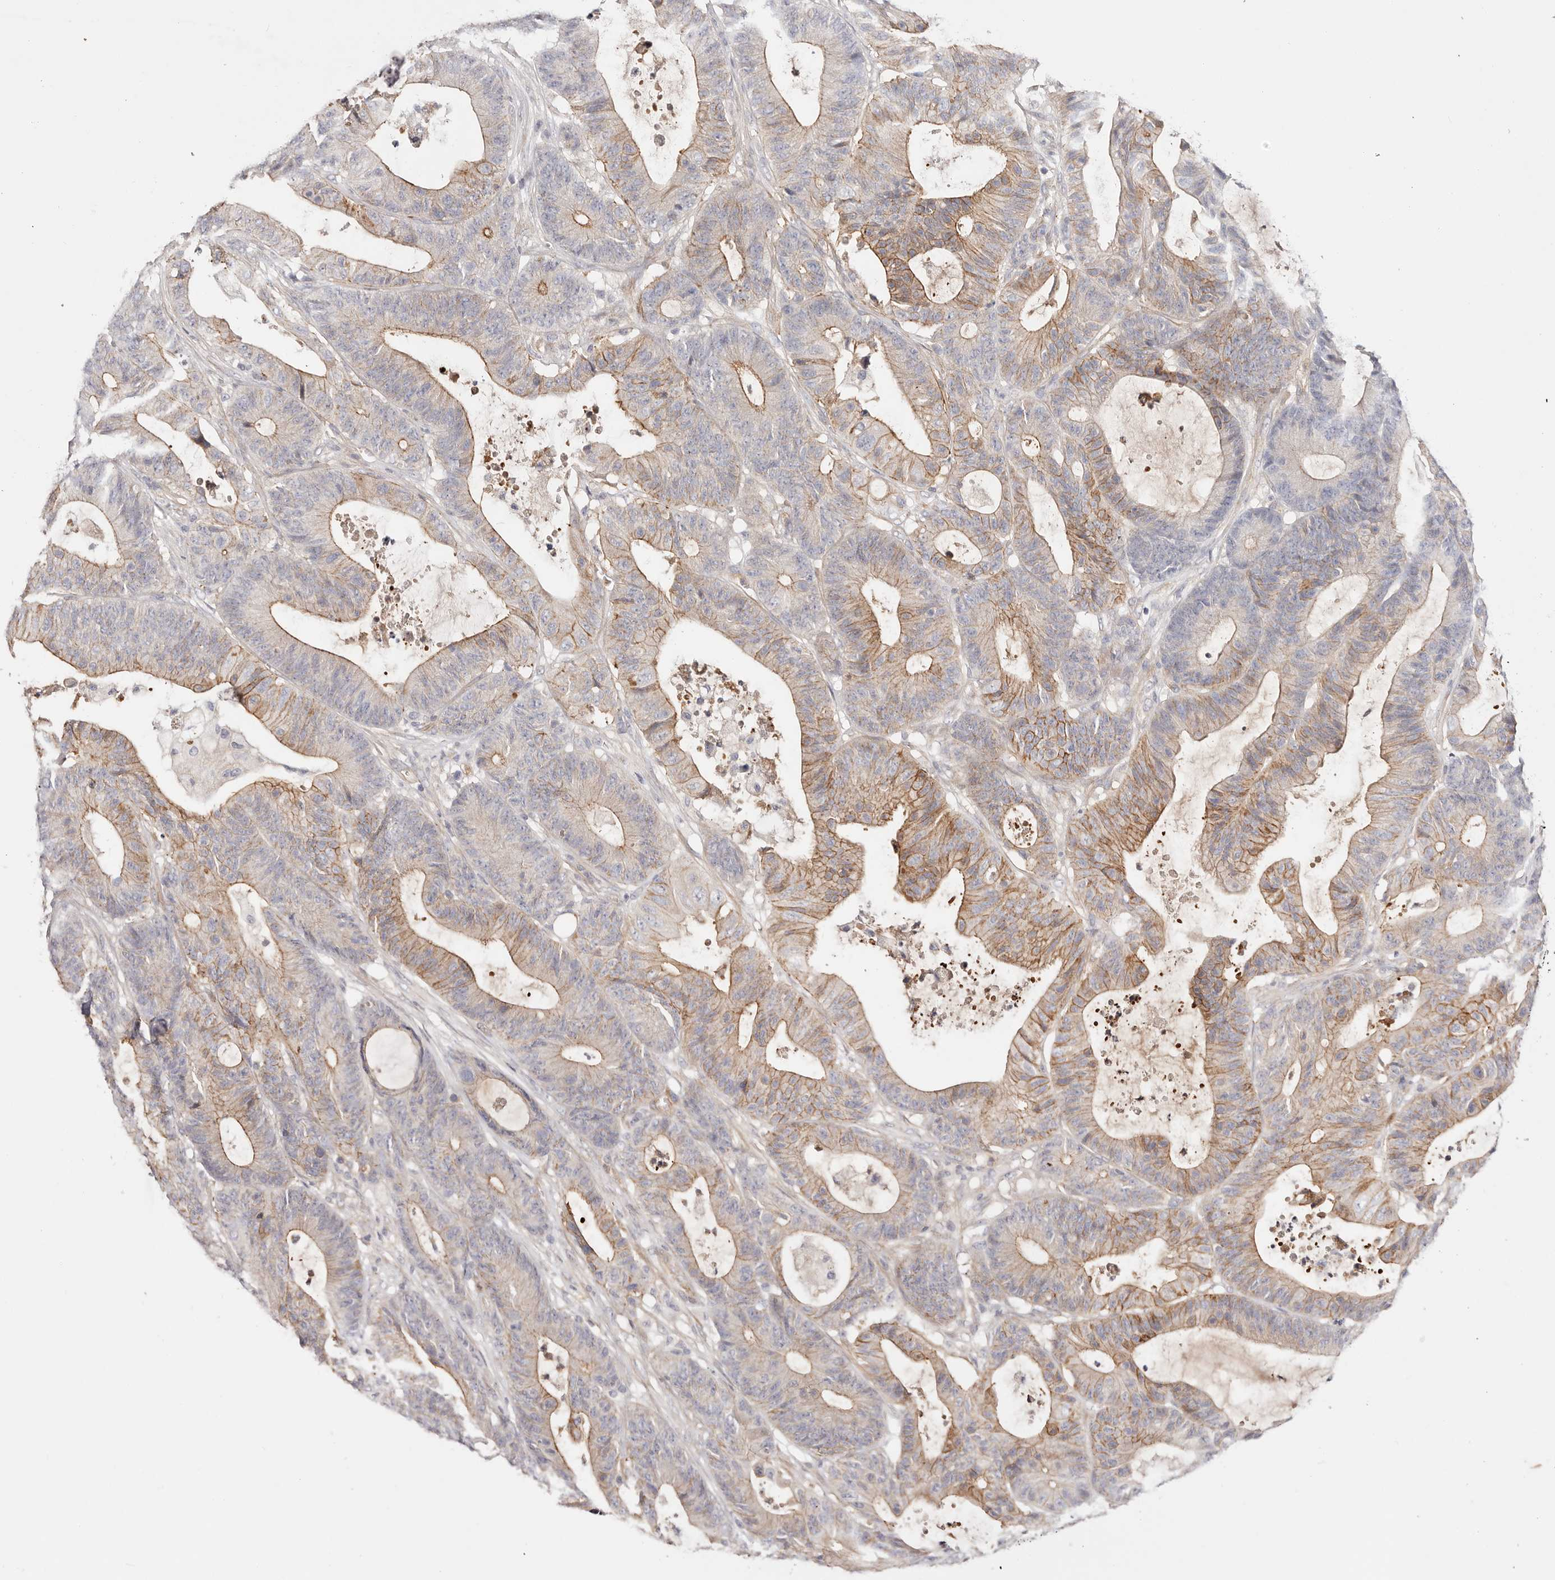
{"staining": {"intensity": "moderate", "quantity": "25%-75%", "location": "cytoplasmic/membranous"}, "tissue": "colorectal cancer", "cell_type": "Tumor cells", "image_type": "cancer", "snomed": [{"axis": "morphology", "description": "Adenocarcinoma, NOS"}, {"axis": "topography", "description": "Colon"}], "caption": "The micrograph displays immunohistochemical staining of colorectal cancer (adenocarcinoma). There is moderate cytoplasmic/membranous staining is seen in approximately 25%-75% of tumor cells.", "gene": "SLC35B2", "patient": {"sex": "female", "age": 84}}